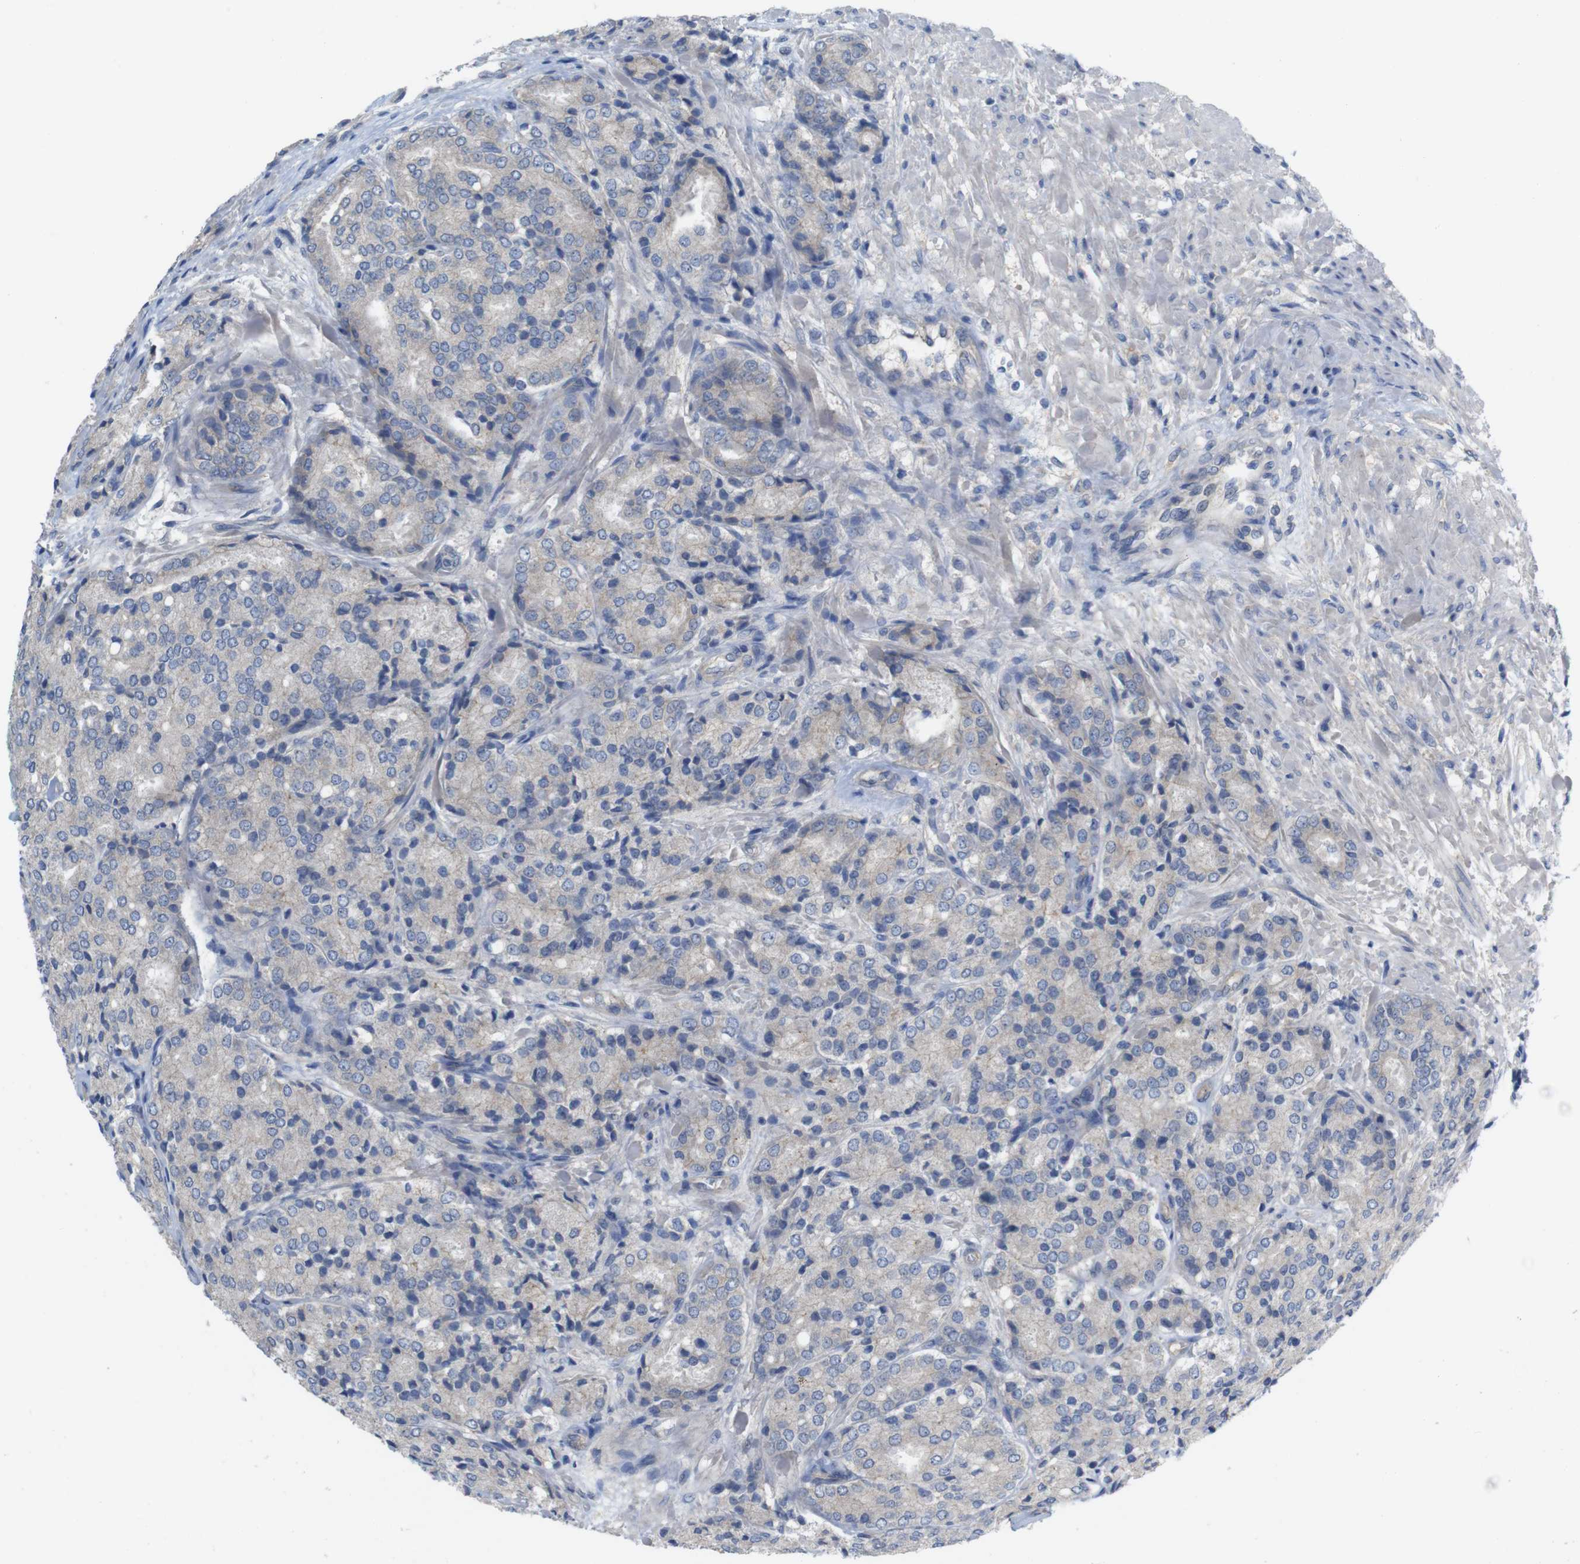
{"staining": {"intensity": "weak", "quantity": ">75%", "location": "cytoplasmic/membranous"}, "tissue": "prostate cancer", "cell_type": "Tumor cells", "image_type": "cancer", "snomed": [{"axis": "morphology", "description": "Adenocarcinoma, High grade"}, {"axis": "topography", "description": "Prostate"}], "caption": "A micrograph of human prostate cancer (high-grade adenocarcinoma) stained for a protein exhibits weak cytoplasmic/membranous brown staining in tumor cells. (IHC, brightfield microscopy, high magnification).", "gene": "KIDINS220", "patient": {"sex": "male", "age": 65}}